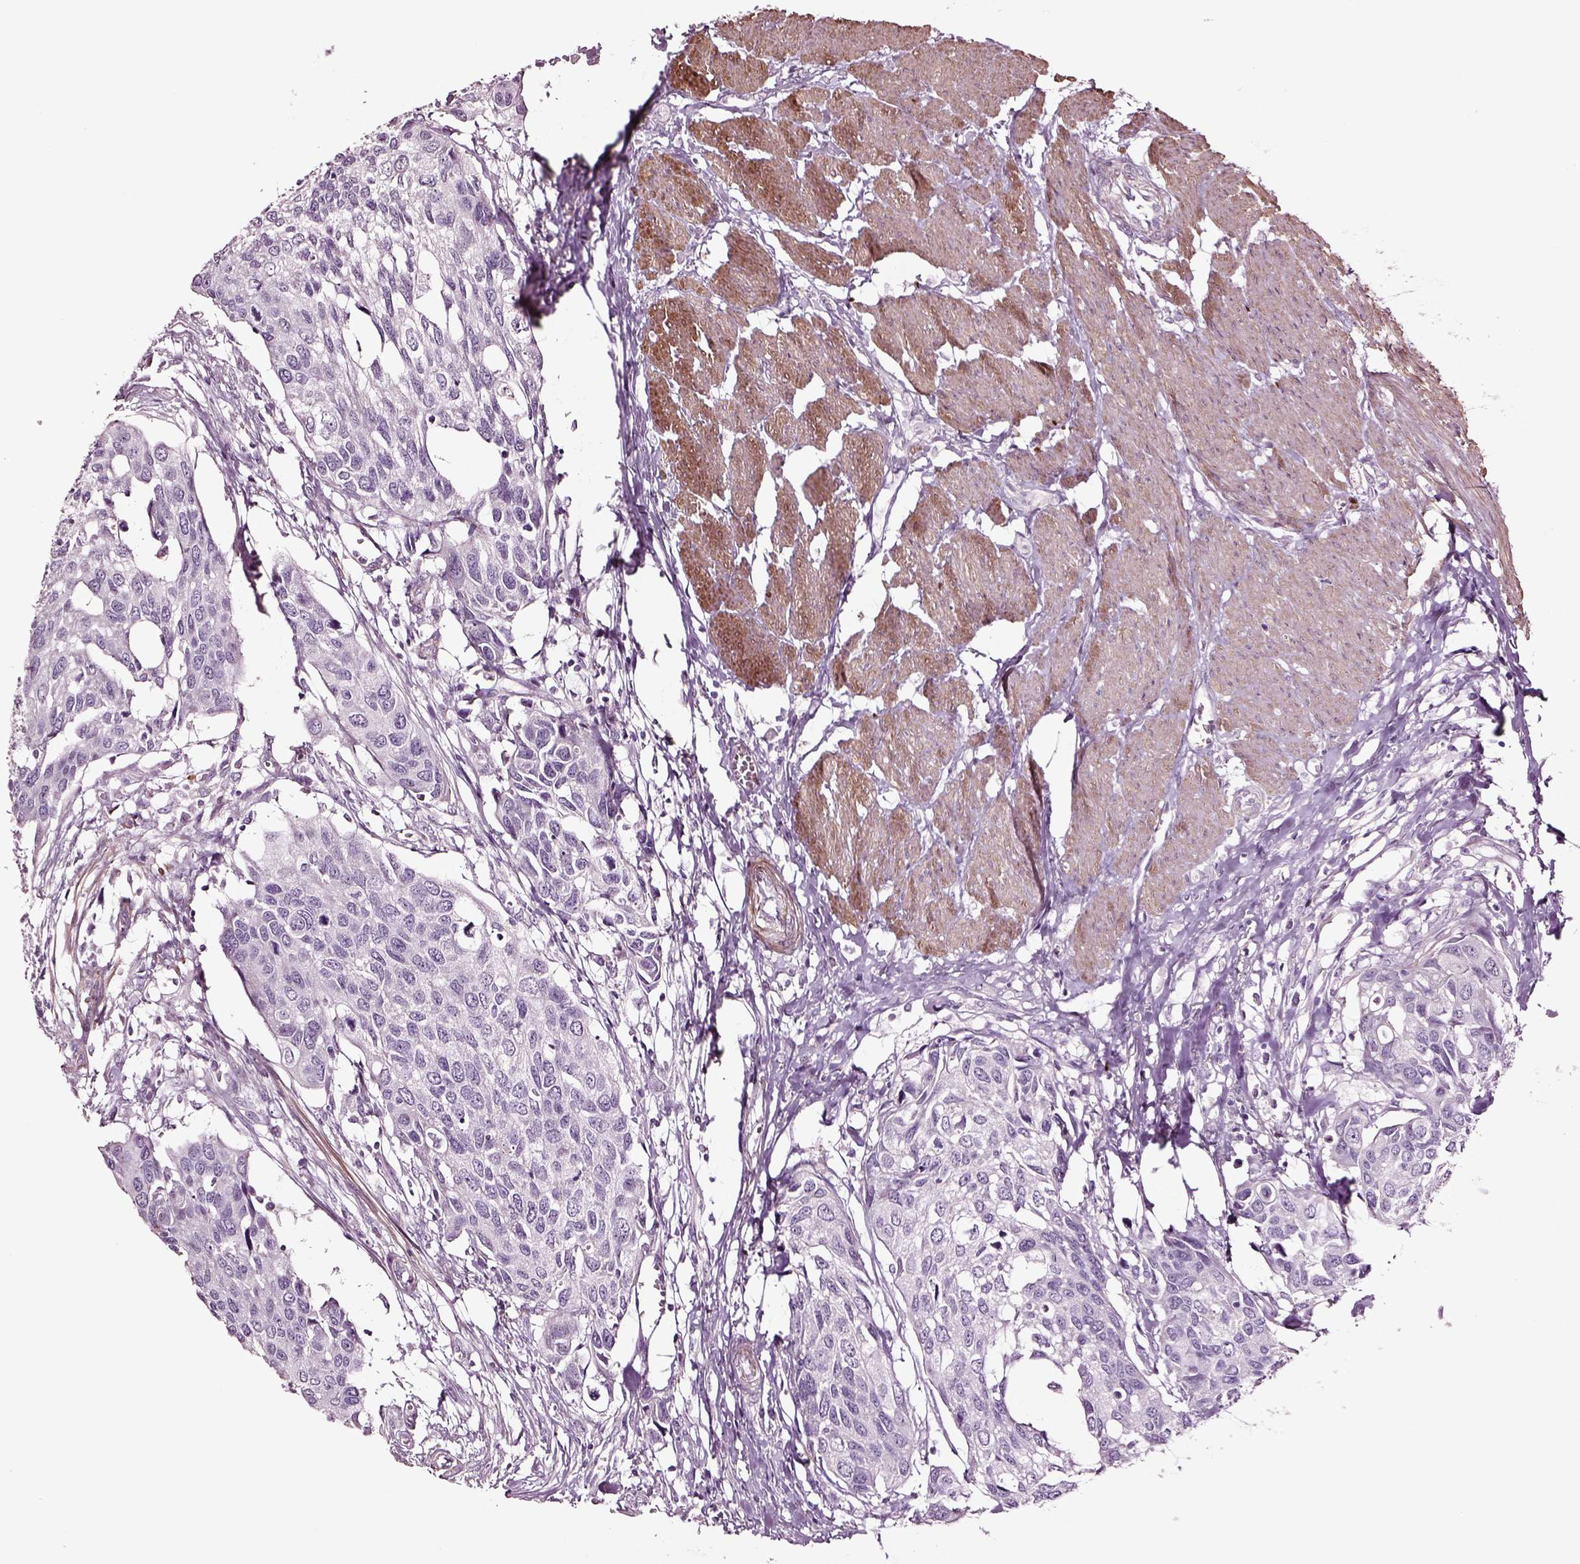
{"staining": {"intensity": "negative", "quantity": "none", "location": "none"}, "tissue": "urothelial cancer", "cell_type": "Tumor cells", "image_type": "cancer", "snomed": [{"axis": "morphology", "description": "Urothelial carcinoma, High grade"}, {"axis": "topography", "description": "Urinary bladder"}], "caption": "IHC histopathology image of high-grade urothelial carcinoma stained for a protein (brown), which shows no expression in tumor cells.", "gene": "SOX10", "patient": {"sex": "male", "age": 60}}